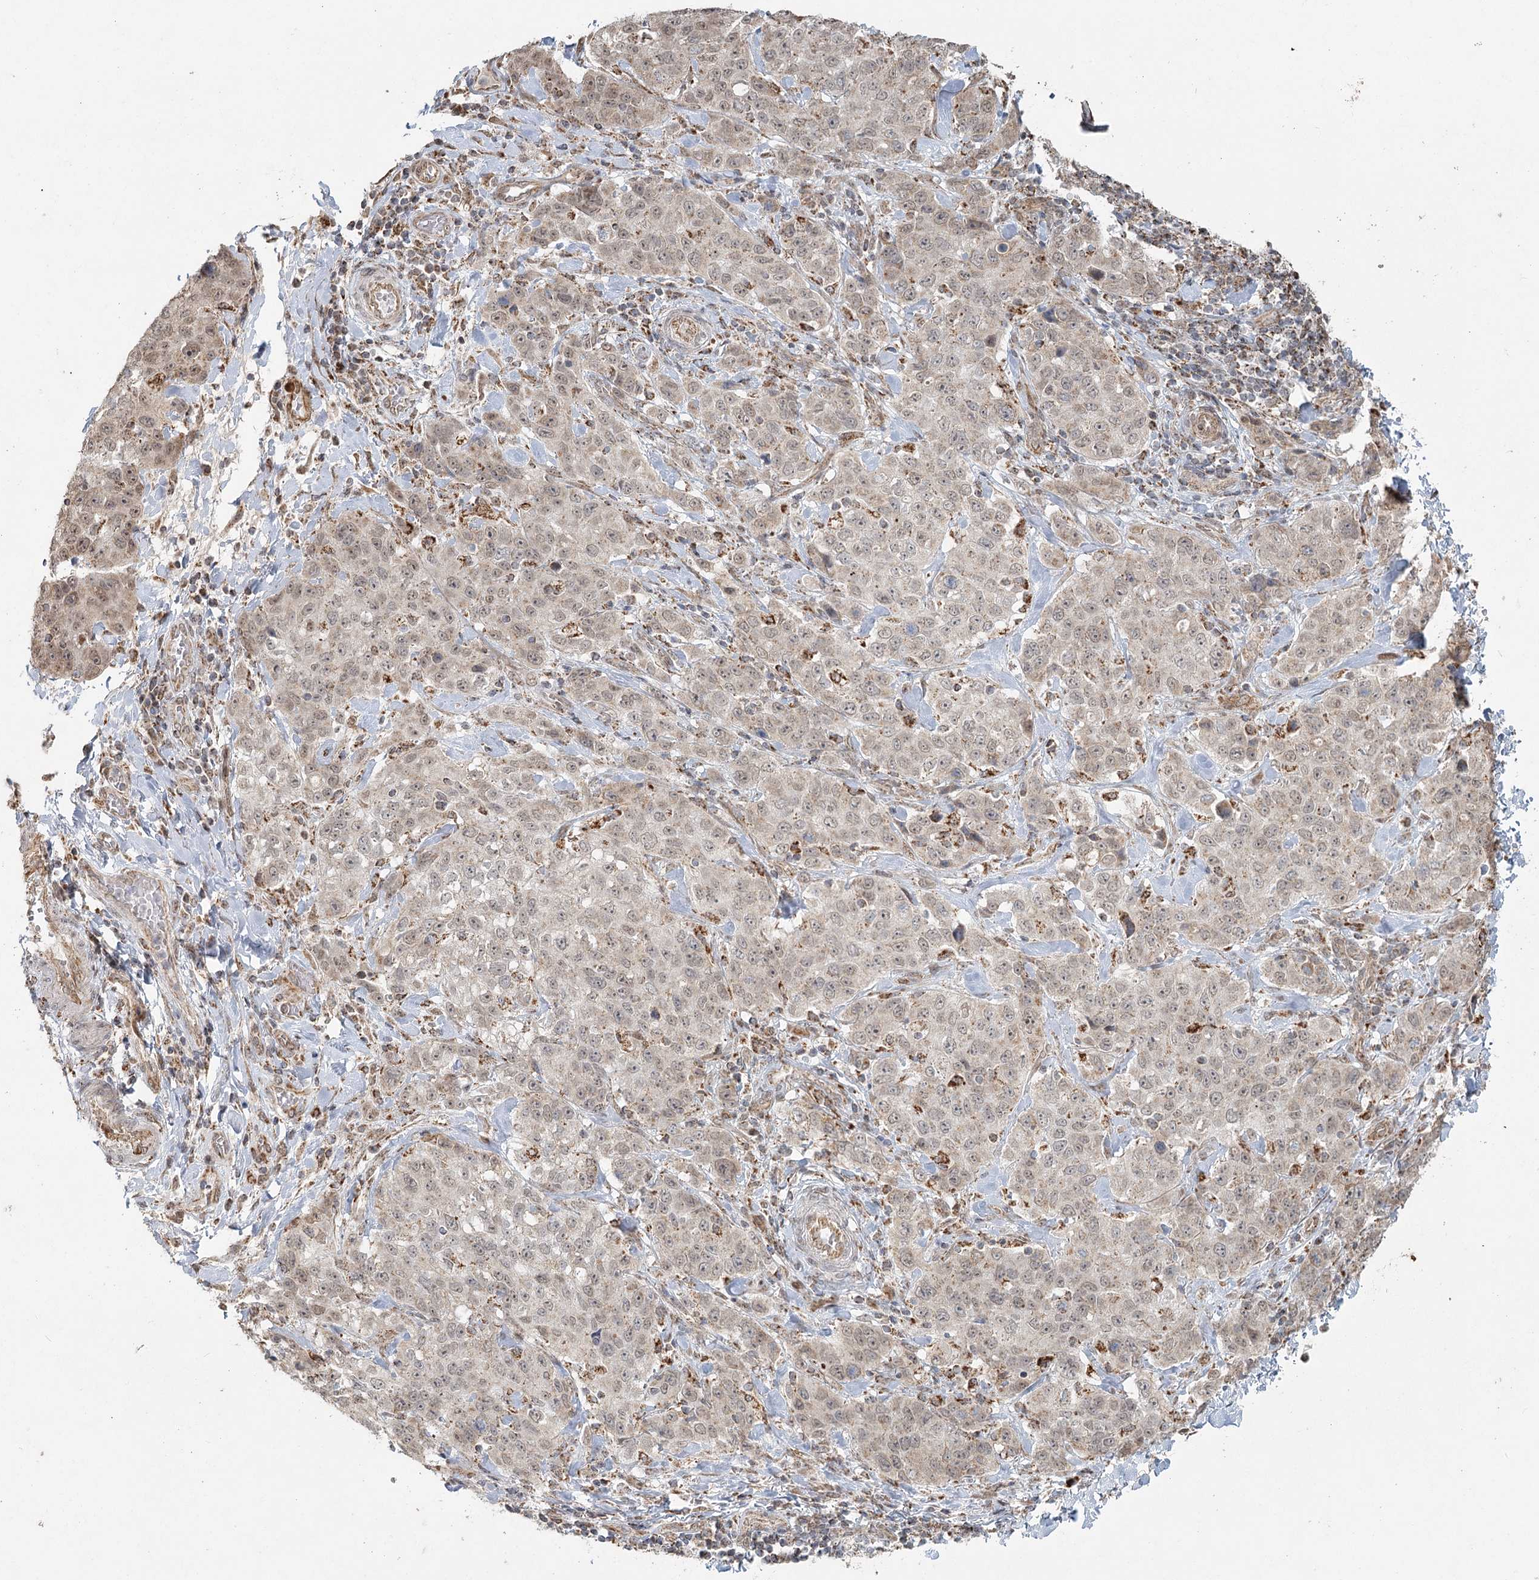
{"staining": {"intensity": "weak", "quantity": ">75%", "location": "cytoplasmic/membranous,nuclear"}, "tissue": "stomach cancer", "cell_type": "Tumor cells", "image_type": "cancer", "snomed": [{"axis": "morphology", "description": "Adenocarcinoma, NOS"}, {"axis": "topography", "description": "Stomach"}], "caption": "Stomach adenocarcinoma was stained to show a protein in brown. There is low levels of weak cytoplasmic/membranous and nuclear expression in approximately >75% of tumor cells.", "gene": "LACTB", "patient": {"sex": "male", "age": 48}}